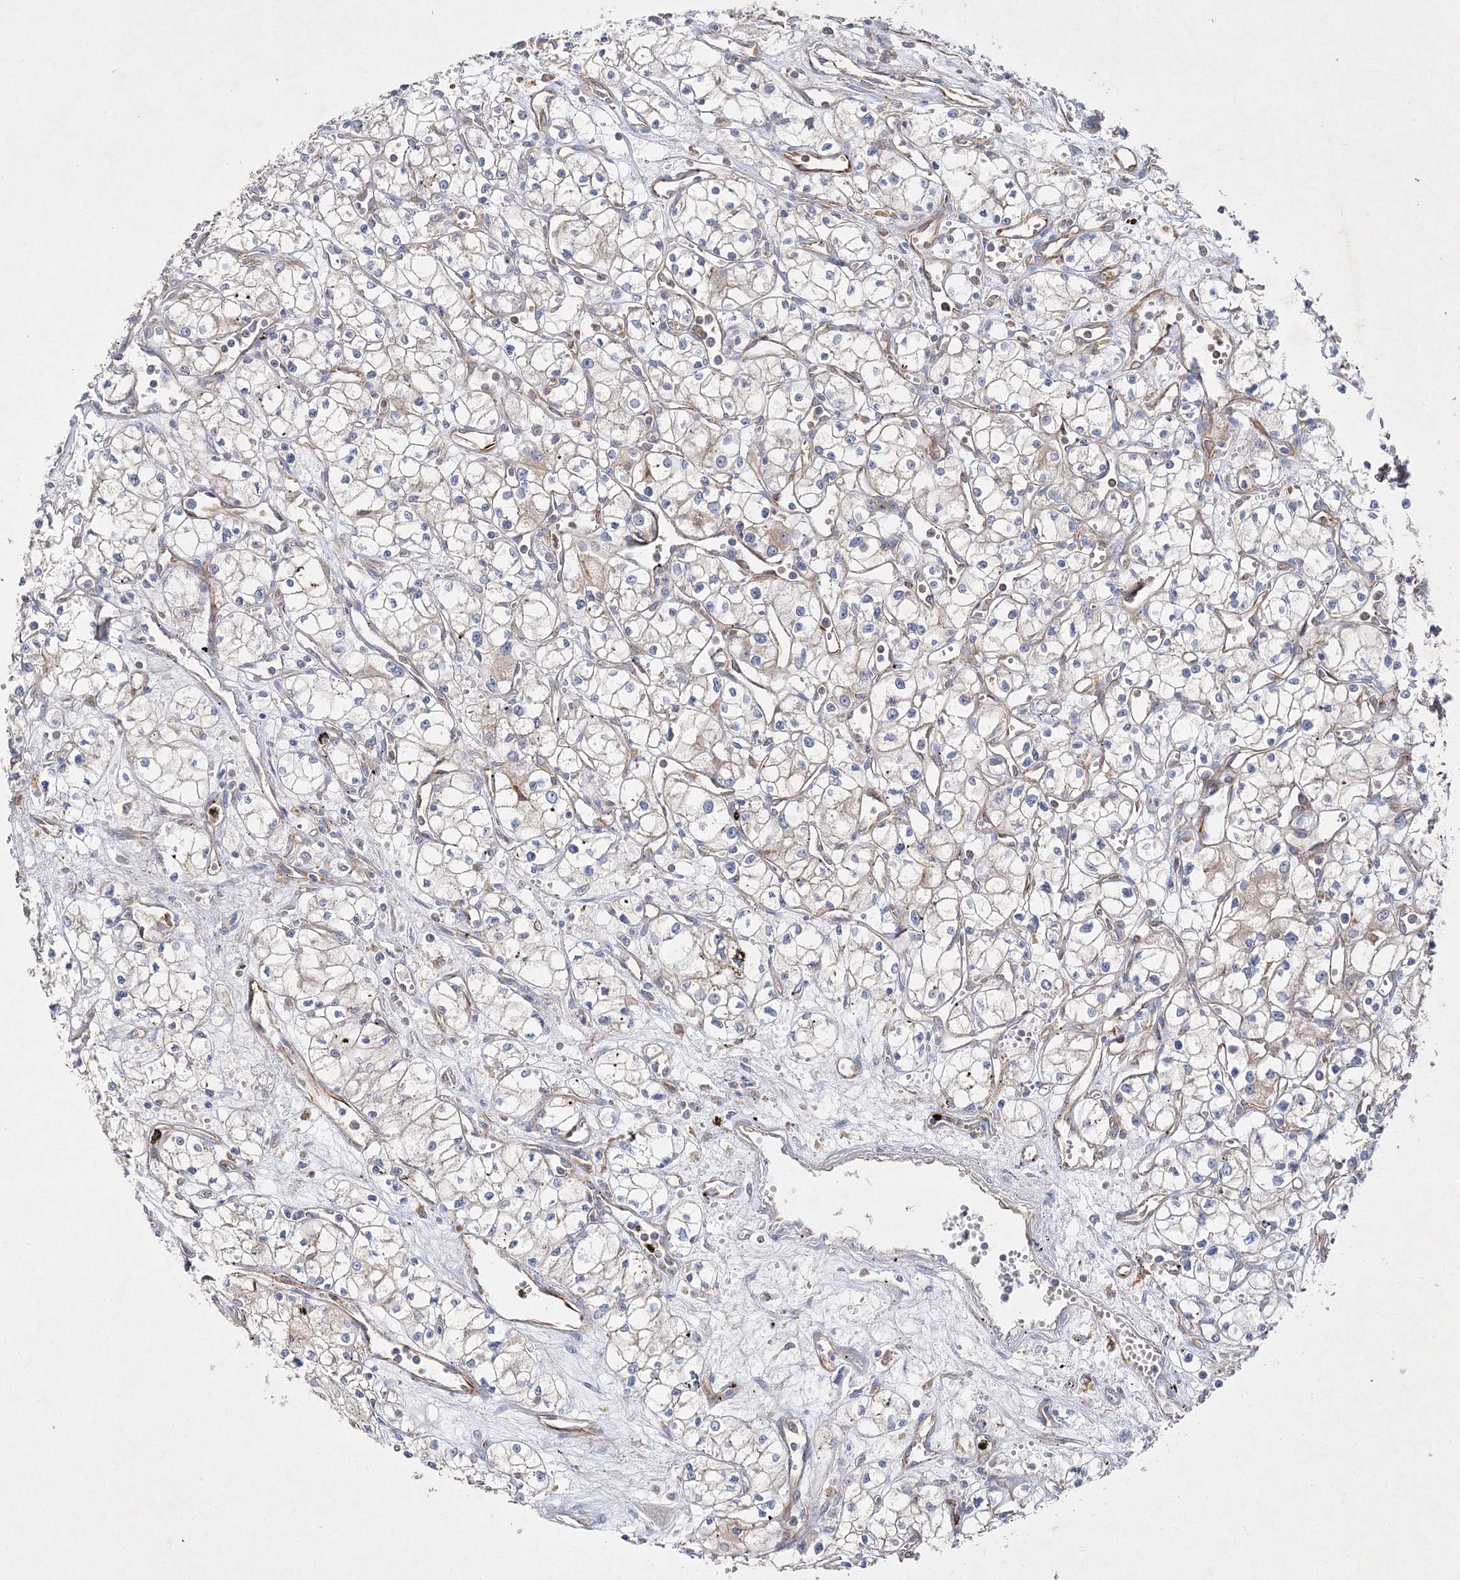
{"staining": {"intensity": "negative", "quantity": "none", "location": "none"}, "tissue": "renal cancer", "cell_type": "Tumor cells", "image_type": "cancer", "snomed": [{"axis": "morphology", "description": "Adenocarcinoma, NOS"}, {"axis": "topography", "description": "Kidney"}], "caption": "There is no significant expression in tumor cells of adenocarcinoma (renal).", "gene": "WDR37", "patient": {"sex": "male", "age": 59}}